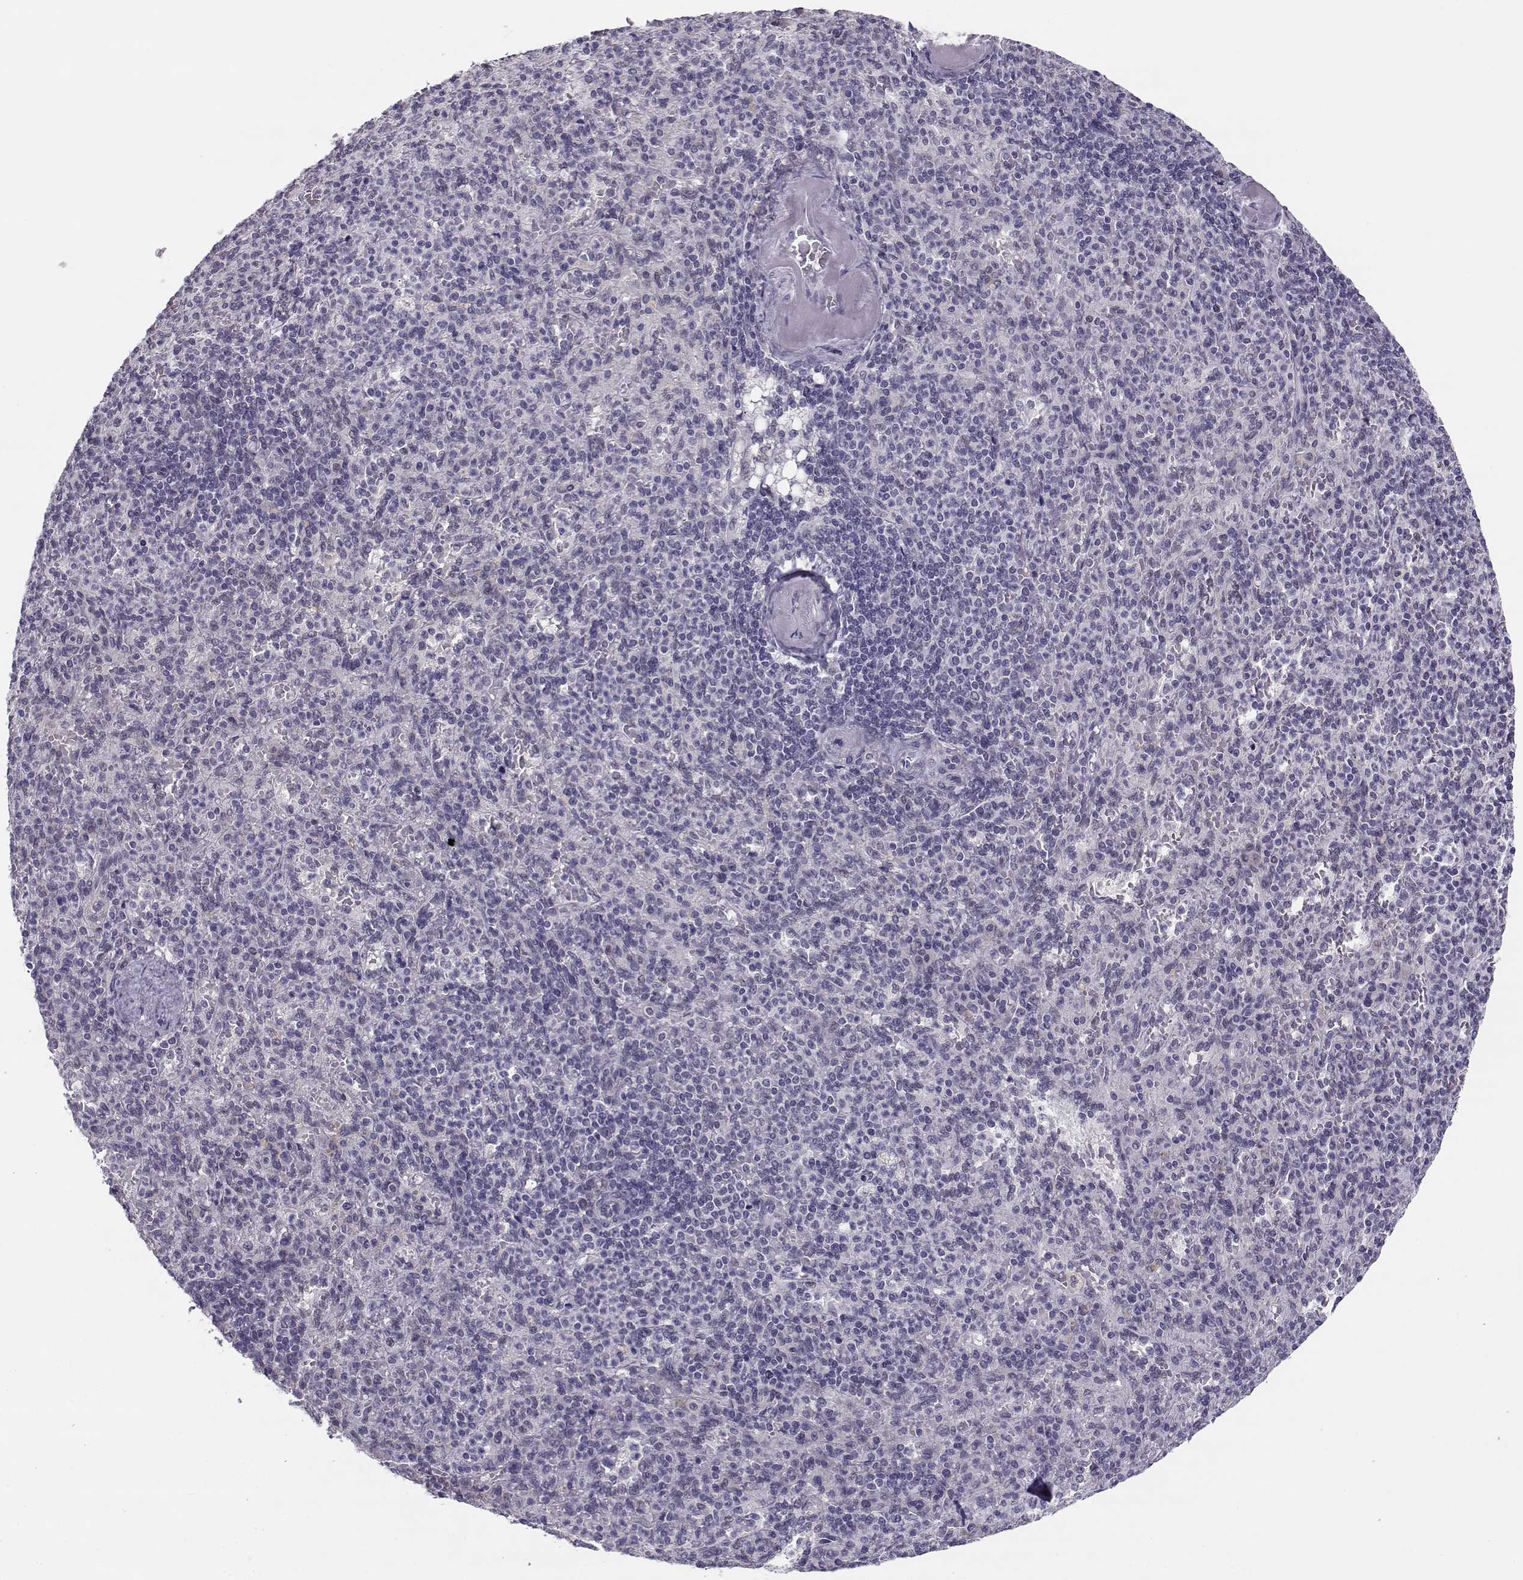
{"staining": {"intensity": "negative", "quantity": "none", "location": "none"}, "tissue": "spleen", "cell_type": "Cells in red pulp", "image_type": "normal", "snomed": [{"axis": "morphology", "description": "Normal tissue, NOS"}, {"axis": "topography", "description": "Spleen"}], "caption": "A high-resolution image shows immunohistochemistry (IHC) staining of benign spleen, which displays no significant staining in cells in red pulp.", "gene": "C16orf86", "patient": {"sex": "female", "age": 74}}